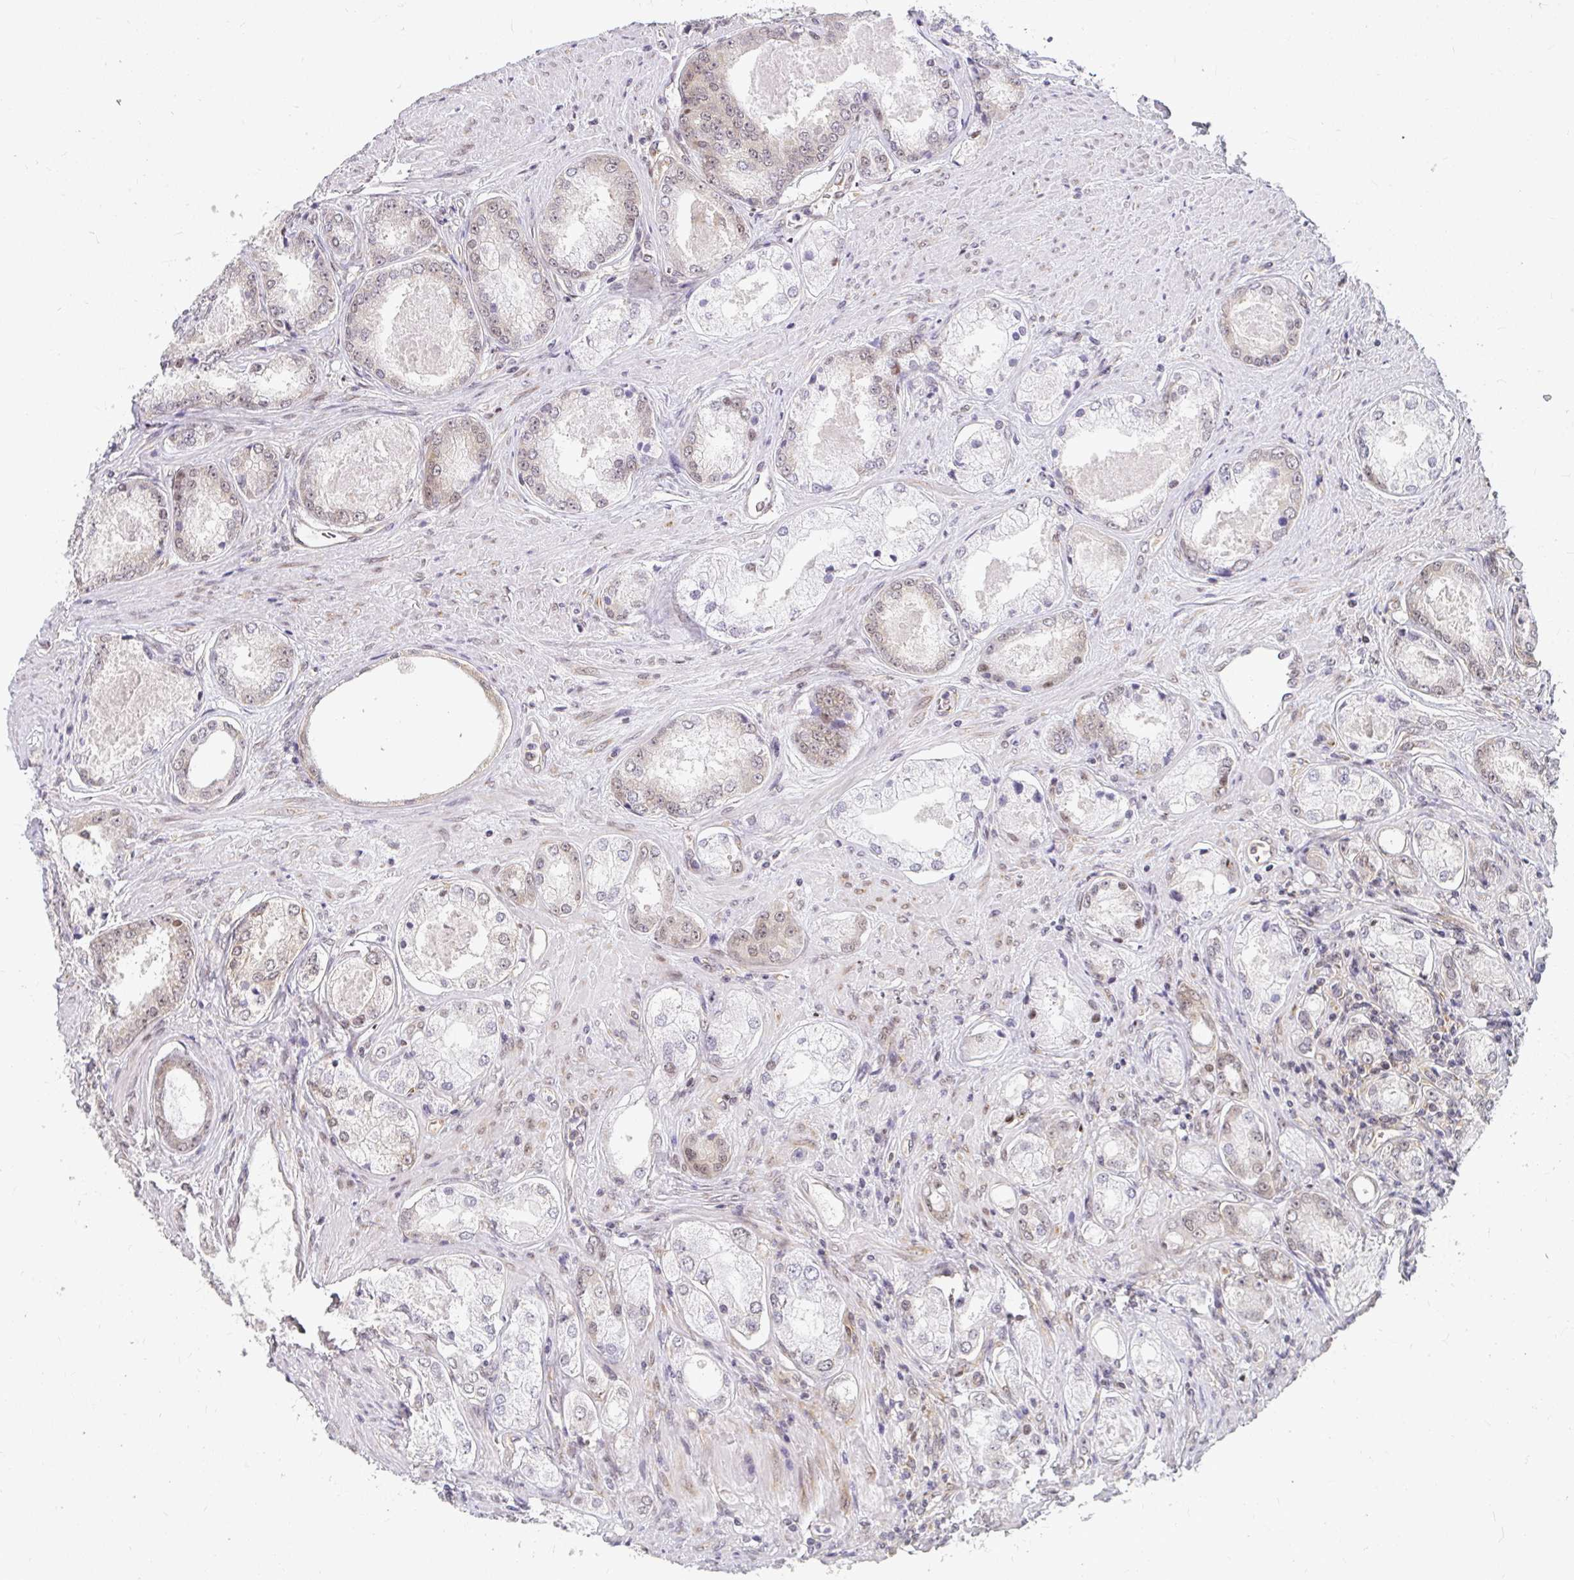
{"staining": {"intensity": "weak", "quantity": "25%-75%", "location": "cytoplasmic/membranous,nuclear"}, "tissue": "prostate cancer", "cell_type": "Tumor cells", "image_type": "cancer", "snomed": [{"axis": "morphology", "description": "Adenocarcinoma, Low grade"}, {"axis": "topography", "description": "Prostate"}], "caption": "This micrograph demonstrates IHC staining of prostate cancer (adenocarcinoma (low-grade)), with low weak cytoplasmic/membranous and nuclear staining in about 25%-75% of tumor cells.", "gene": "SYNCRIP", "patient": {"sex": "male", "age": 68}}